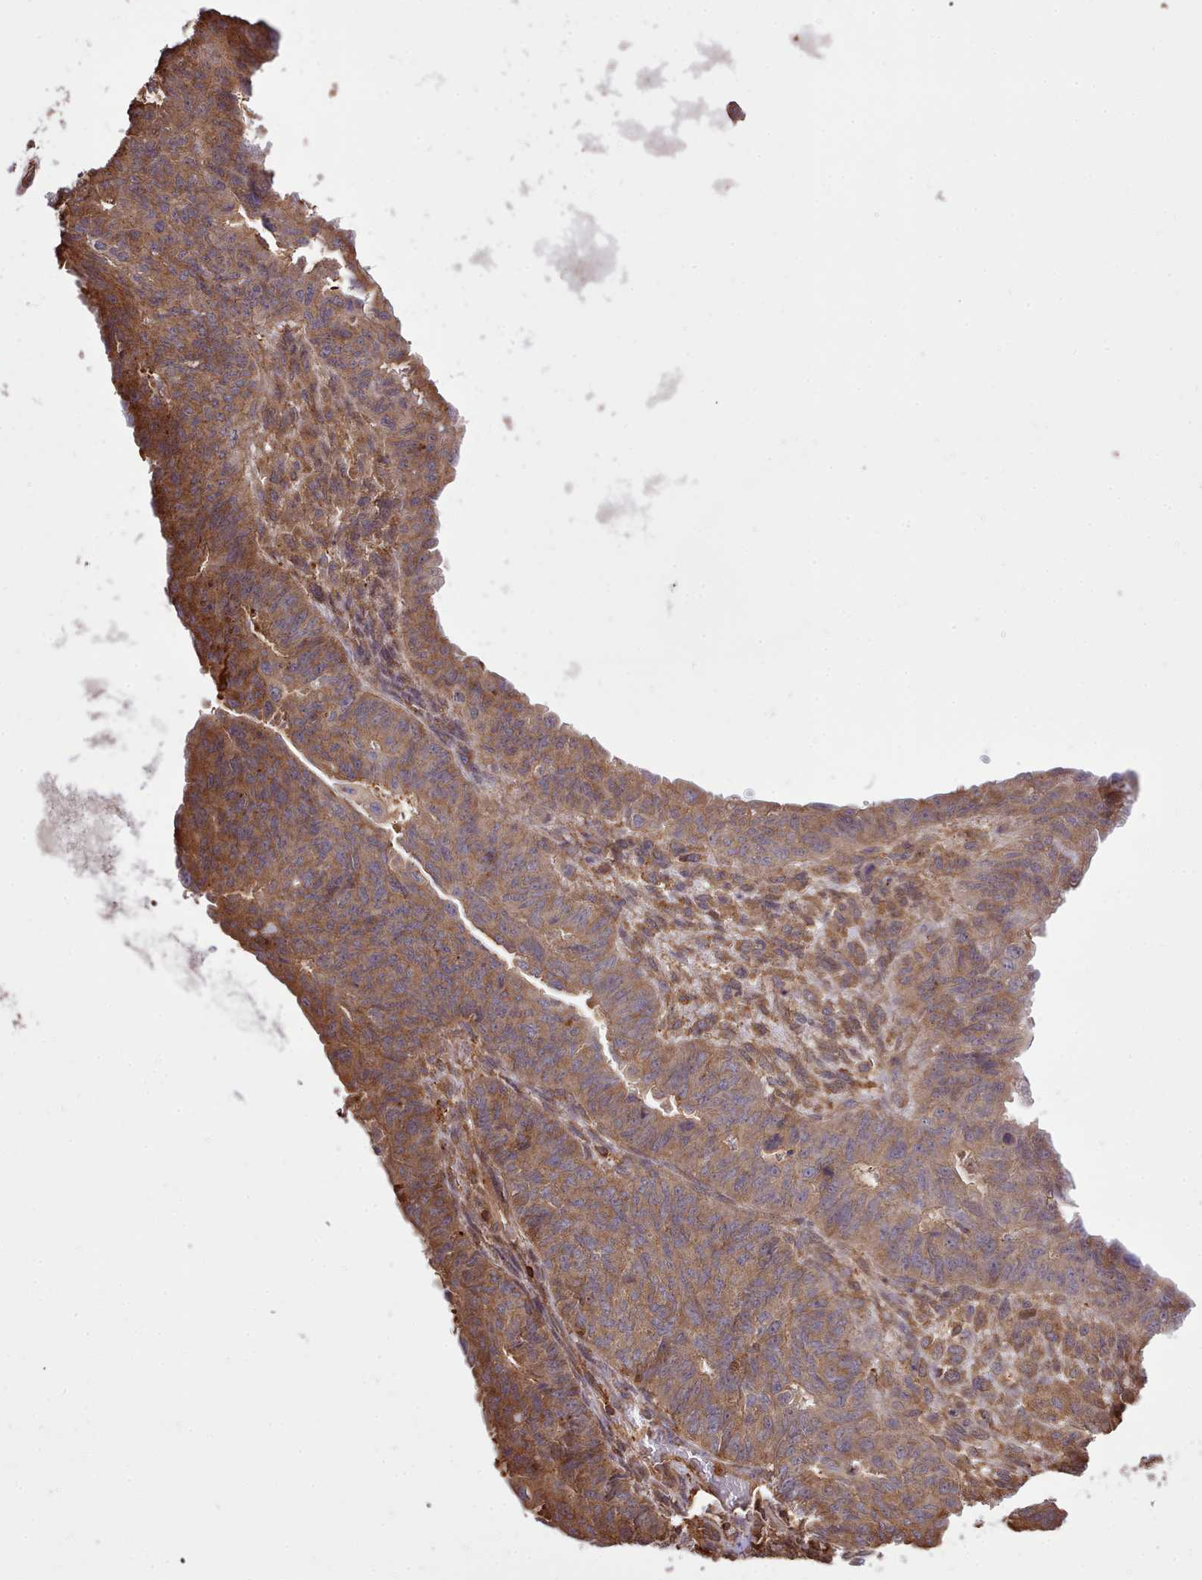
{"staining": {"intensity": "moderate", "quantity": ">75%", "location": "cytoplasmic/membranous"}, "tissue": "endometrial cancer", "cell_type": "Tumor cells", "image_type": "cancer", "snomed": [{"axis": "morphology", "description": "Adenocarcinoma, NOS"}, {"axis": "topography", "description": "Endometrium"}], "caption": "Immunohistochemical staining of adenocarcinoma (endometrial) demonstrates medium levels of moderate cytoplasmic/membranous protein positivity in approximately >75% of tumor cells.", "gene": "CAPZA1", "patient": {"sex": "female", "age": 32}}